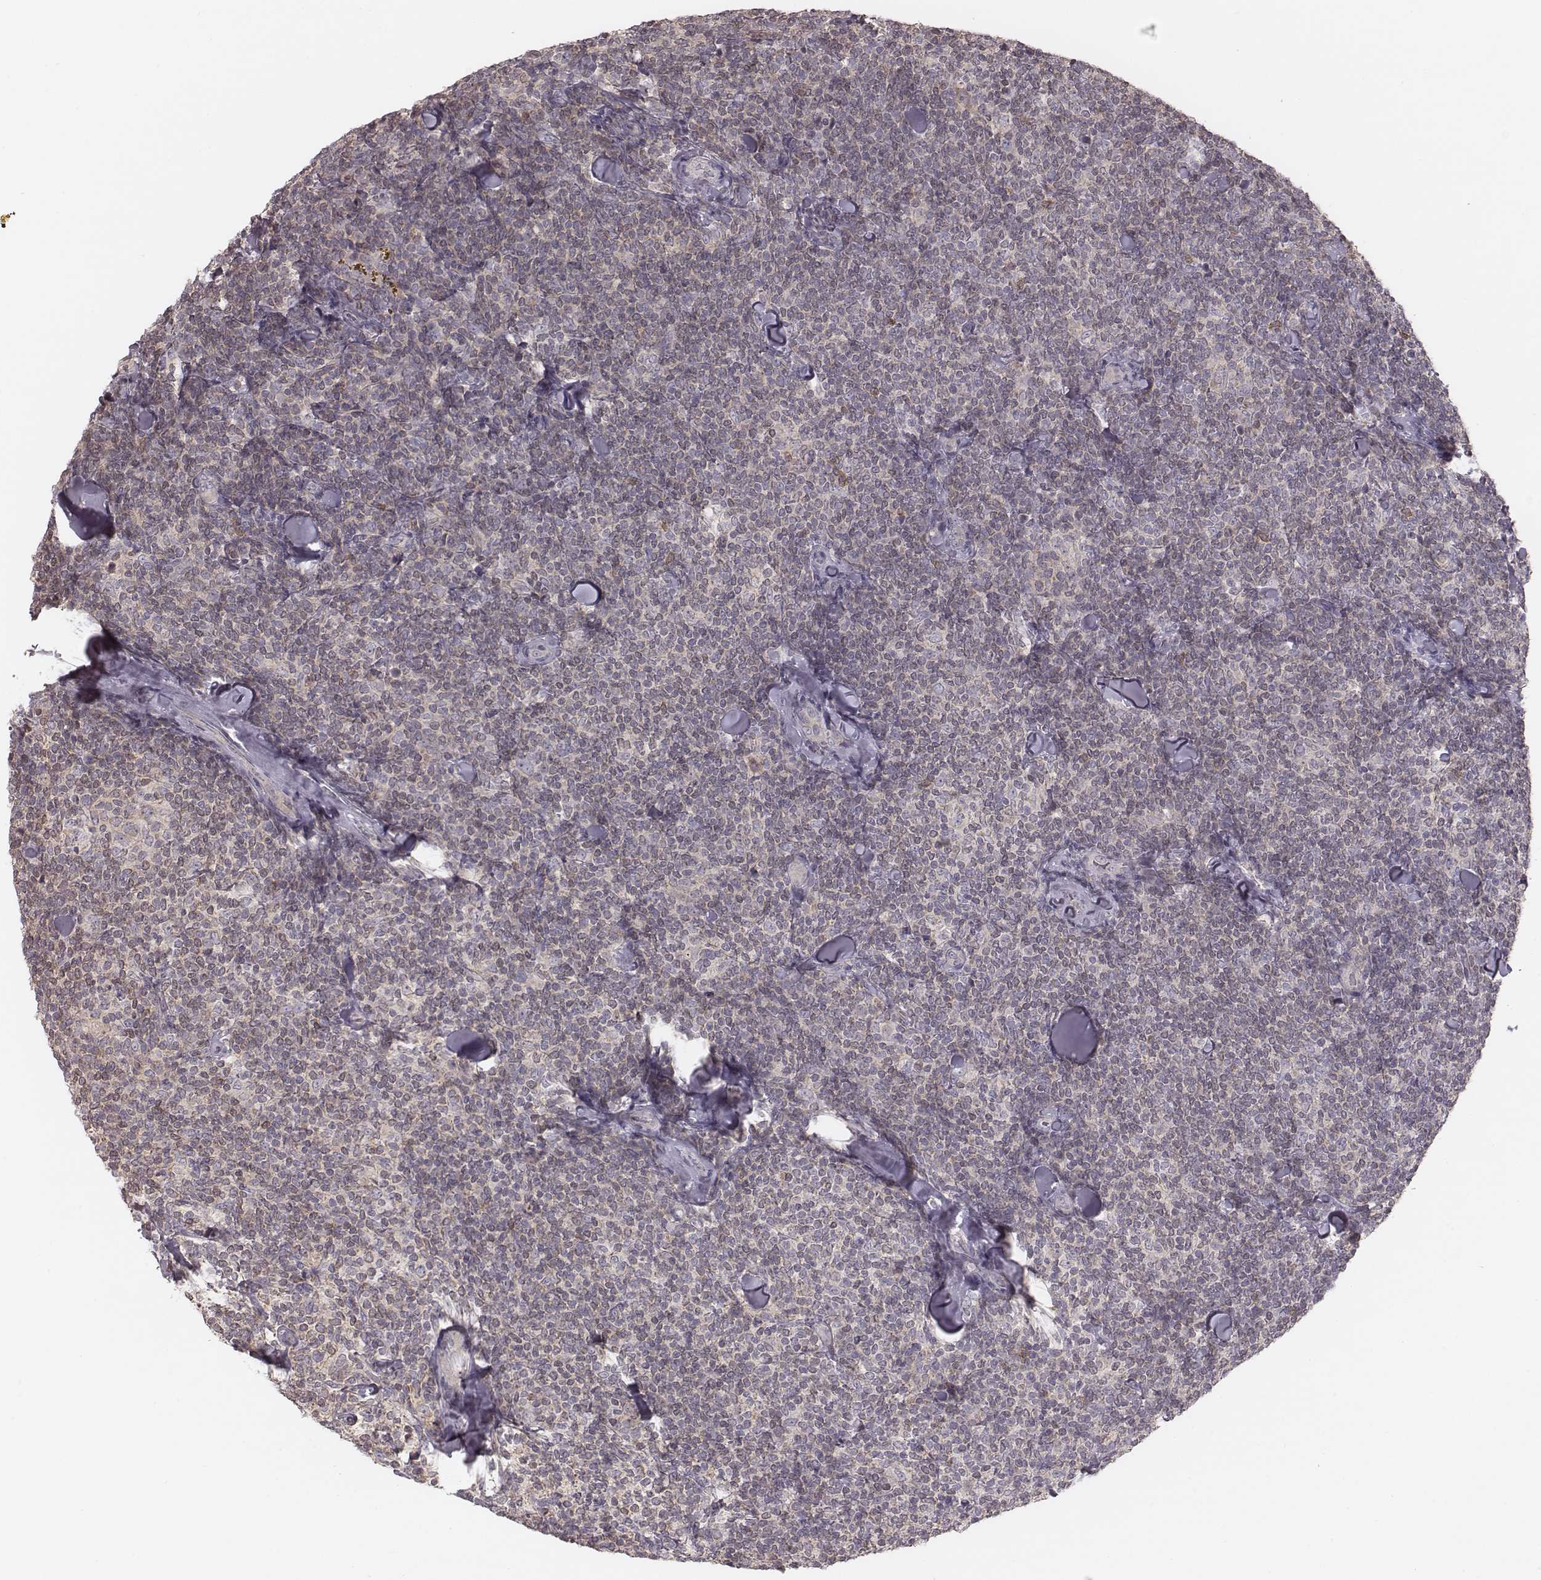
{"staining": {"intensity": "weak", "quantity": ">75%", "location": "cytoplasmic/membranous"}, "tissue": "lymphoma", "cell_type": "Tumor cells", "image_type": "cancer", "snomed": [{"axis": "morphology", "description": "Malignant lymphoma, non-Hodgkin's type, Low grade"}, {"axis": "topography", "description": "Lymph node"}], "caption": "Immunohistochemistry (IHC) histopathology image of neoplastic tissue: human lymphoma stained using immunohistochemistry demonstrates low levels of weak protein expression localized specifically in the cytoplasmic/membranous of tumor cells, appearing as a cytoplasmic/membranous brown color.", "gene": "TDRD5", "patient": {"sex": "female", "age": 56}}